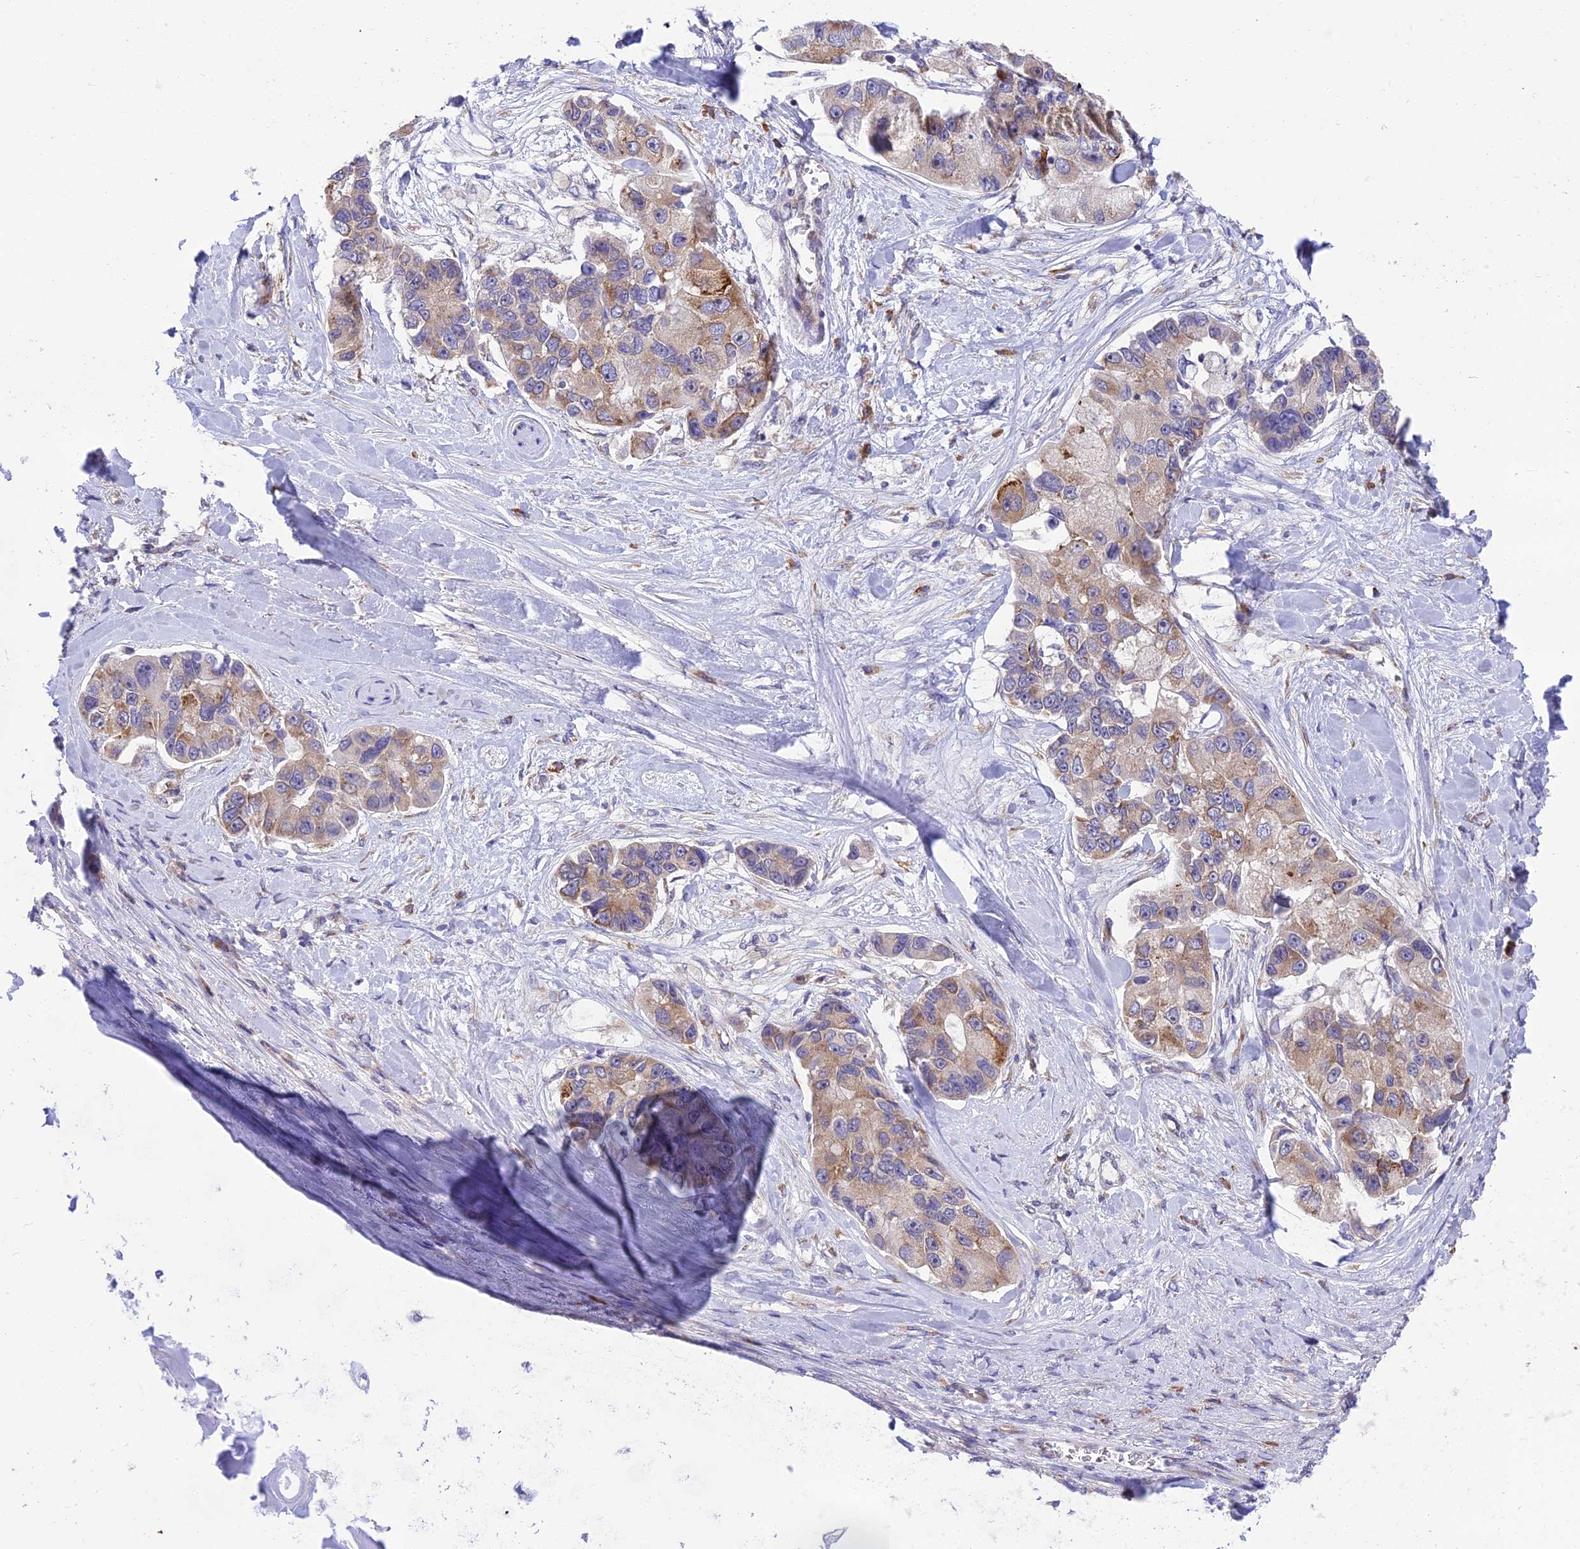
{"staining": {"intensity": "moderate", "quantity": "<25%", "location": "cytoplasmic/membranous"}, "tissue": "lung cancer", "cell_type": "Tumor cells", "image_type": "cancer", "snomed": [{"axis": "morphology", "description": "Adenocarcinoma, NOS"}, {"axis": "topography", "description": "Lung"}], "caption": "Lung cancer (adenocarcinoma) stained for a protein reveals moderate cytoplasmic/membranous positivity in tumor cells.", "gene": "CLCN7", "patient": {"sex": "female", "age": 54}}